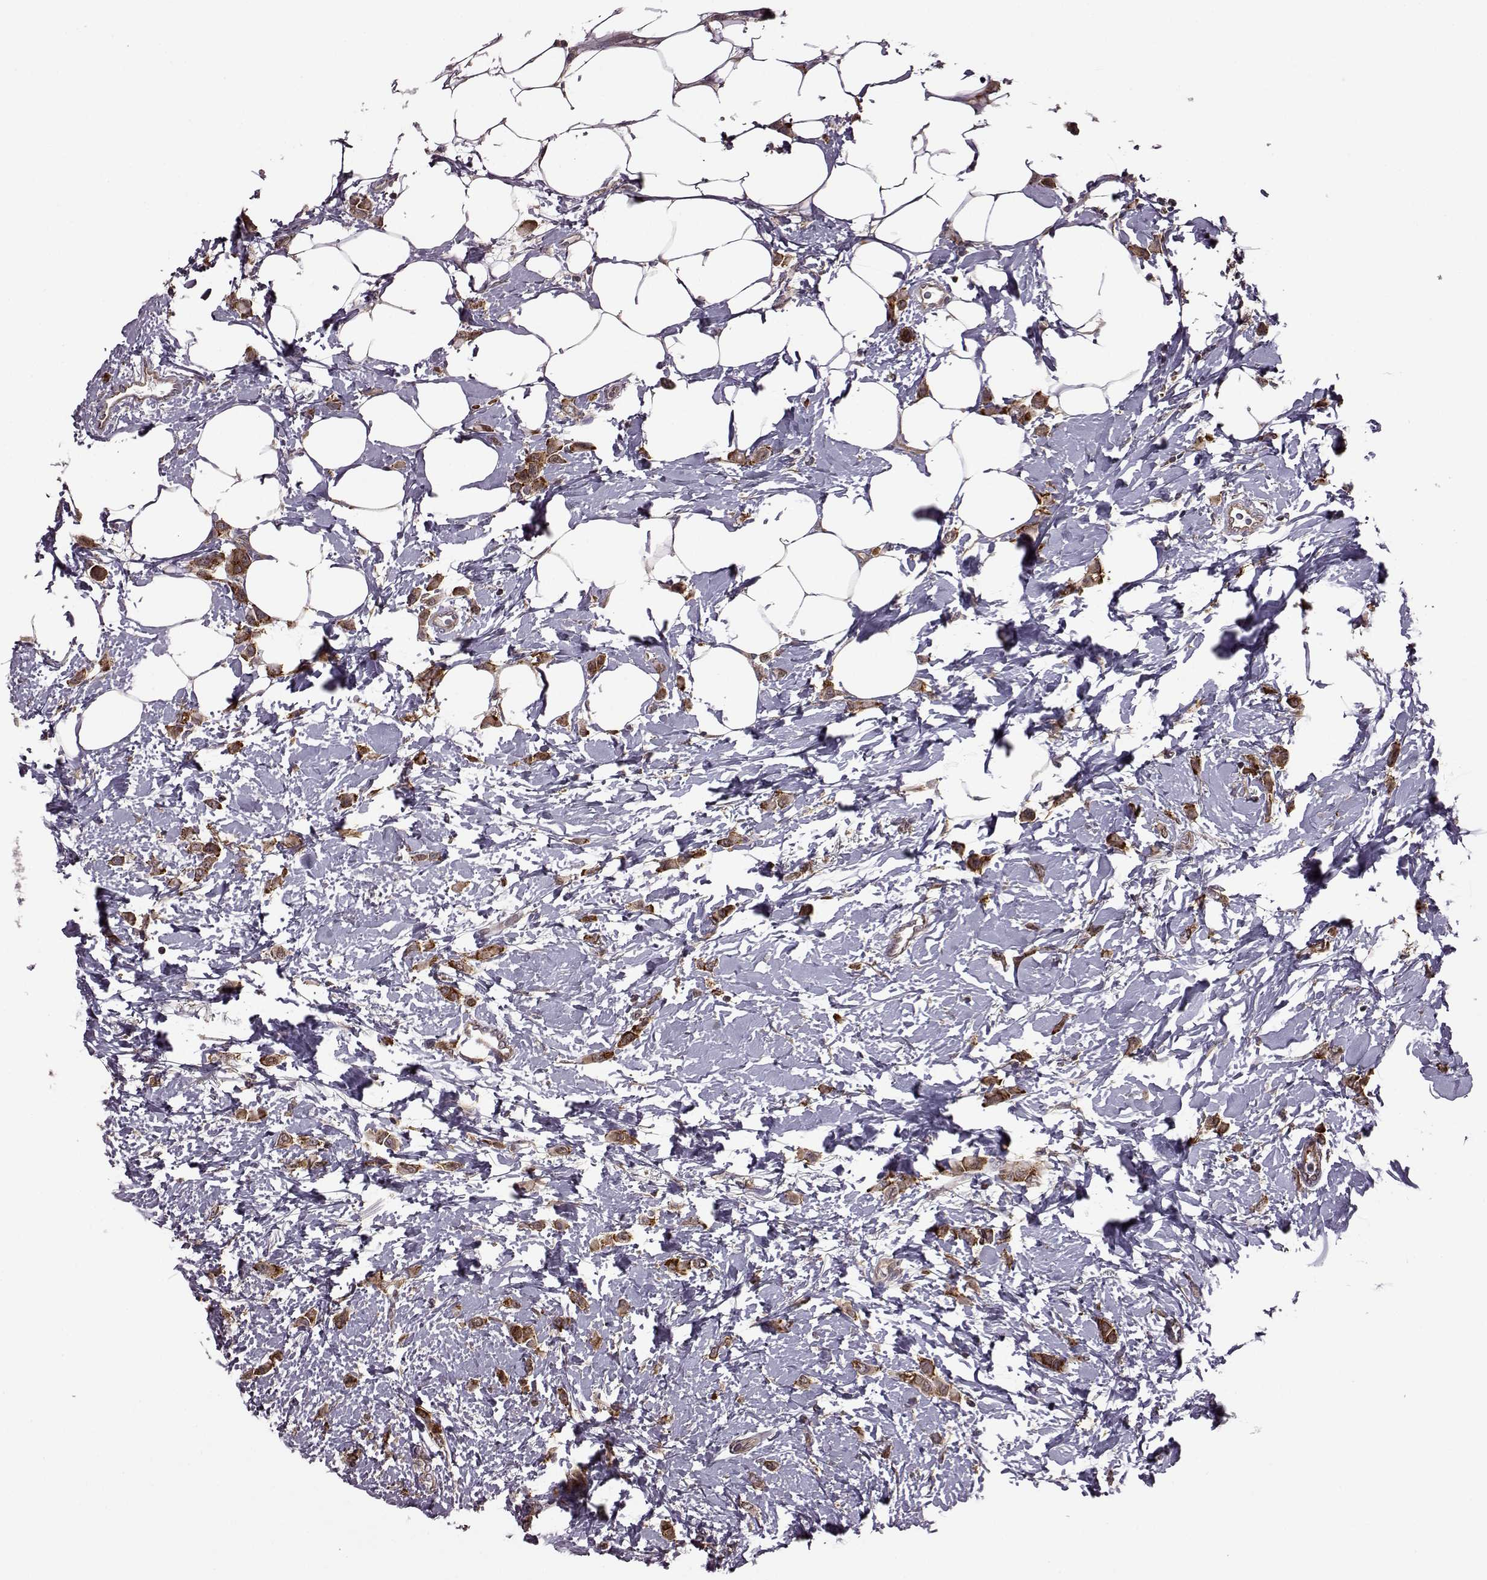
{"staining": {"intensity": "strong", "quantity": ">75%", "location": "cytoplasmic/membranous"}, "tissue": "breast cancer", "cell_type": "Tumor cells", "image_type": "cancer", "snomed": [{"axis": "morphology", "description": "Lobular carcinoma"}, {"axis": "topography", "description": "Breast"}], "caption": "Human breast cancer (lobular carcinoma) stained with a protein marker displays strong staining in tumor cells.", "gene": "URI1", "patient": {"sex": "female", "age": 66}}